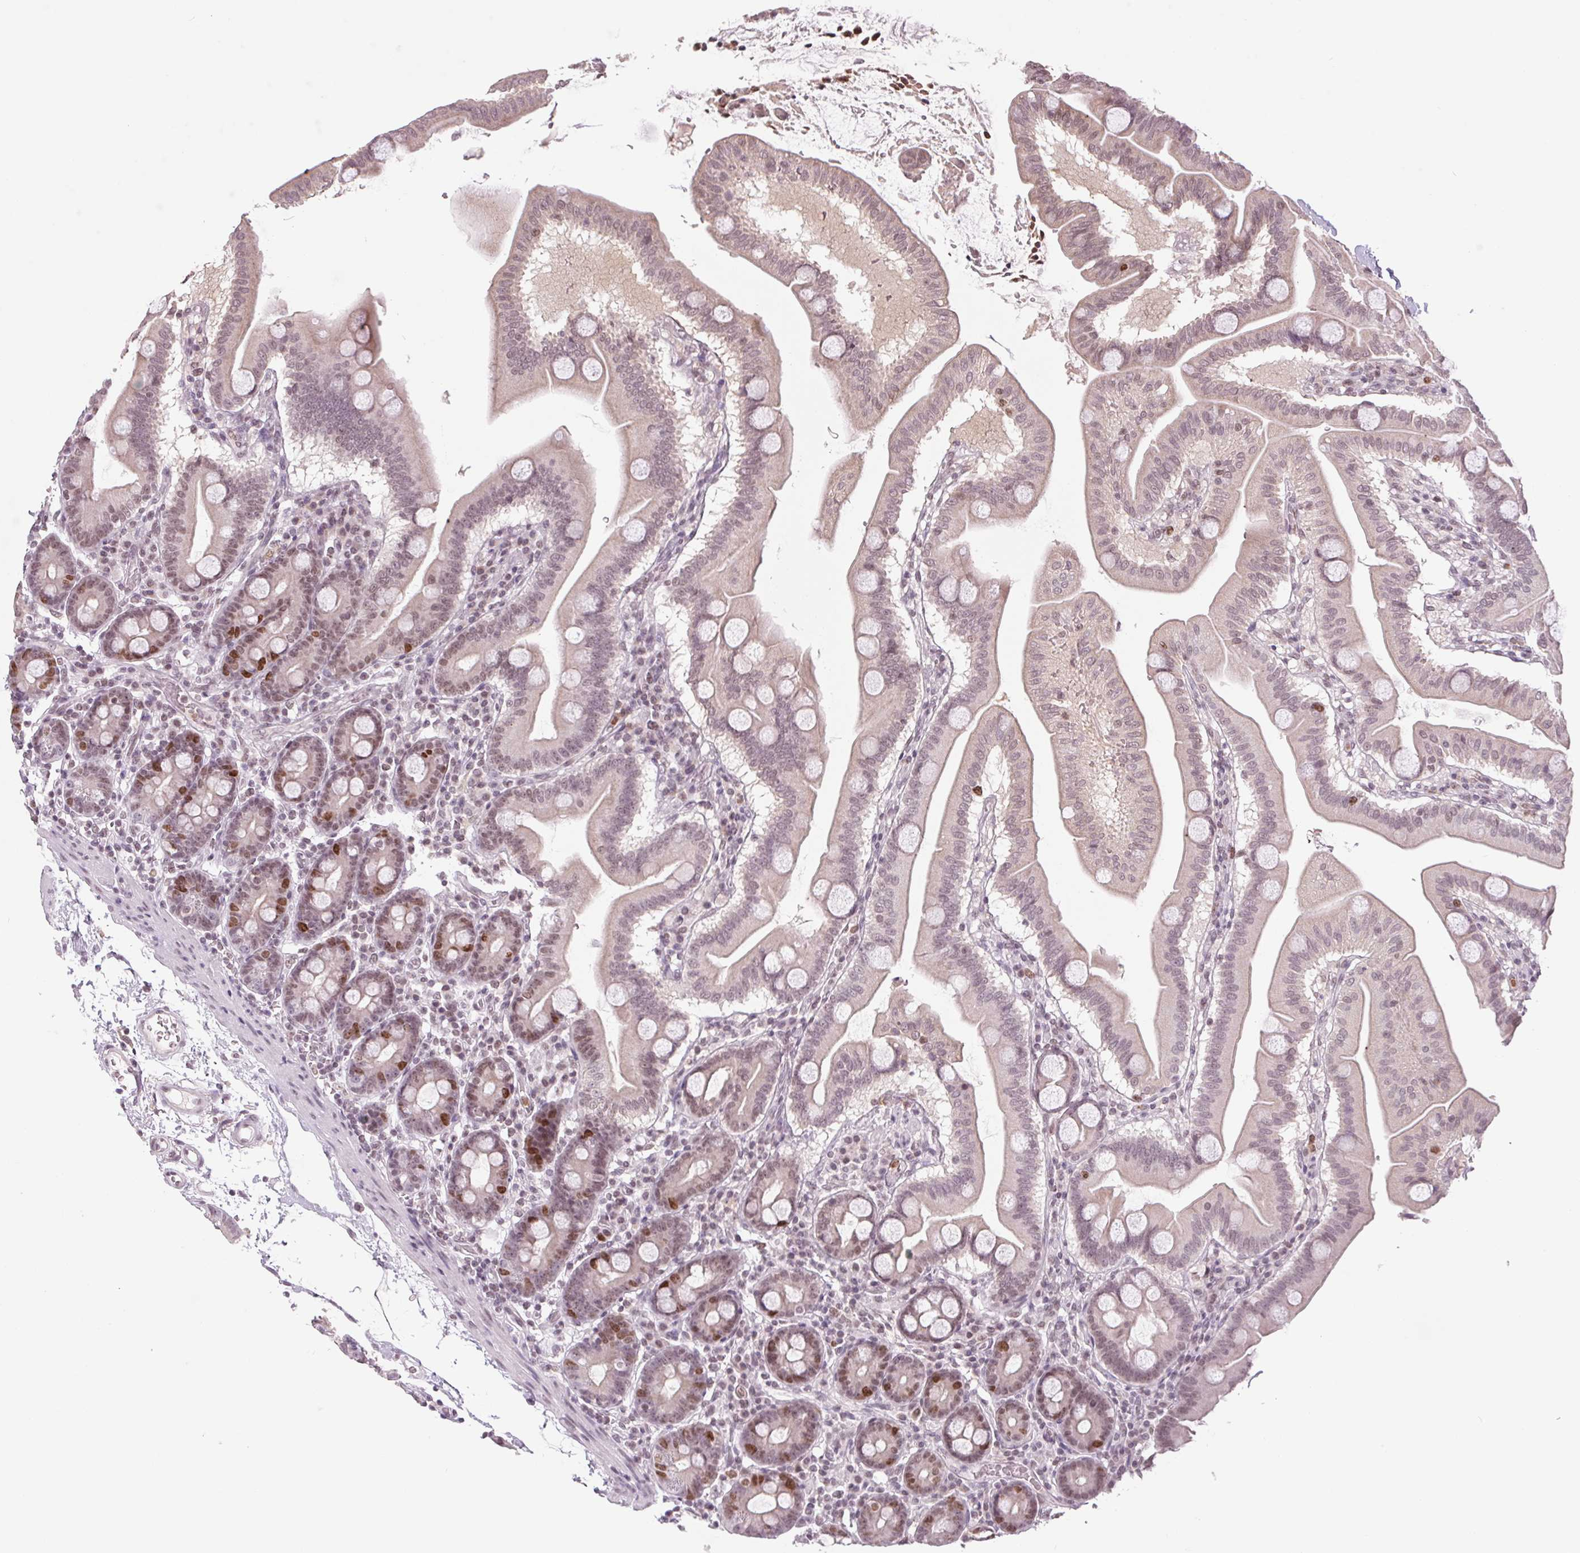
{"staining": {"intensity": "strong", "quantity": "<25%", "location": "nuclear"}, "tissue": "duodenum", "cell_type": "Glandular cells", "image_type": "normal", "snomed": [{"axis": "morphology", "description": "Normal tissue, NOS"}, {"axis": "topography", "description": "Pancreas"}, {"axis": "topography", "description": "Duodenum"}], "caption": "An image of duodenum stained for a protein demonstrates strong nuclear brown staining in glandular cells. (IHC, brightfield microscopy, high magnification).", "gene": "SMIM6", "patient": {"sex": "male", "age": 59}}